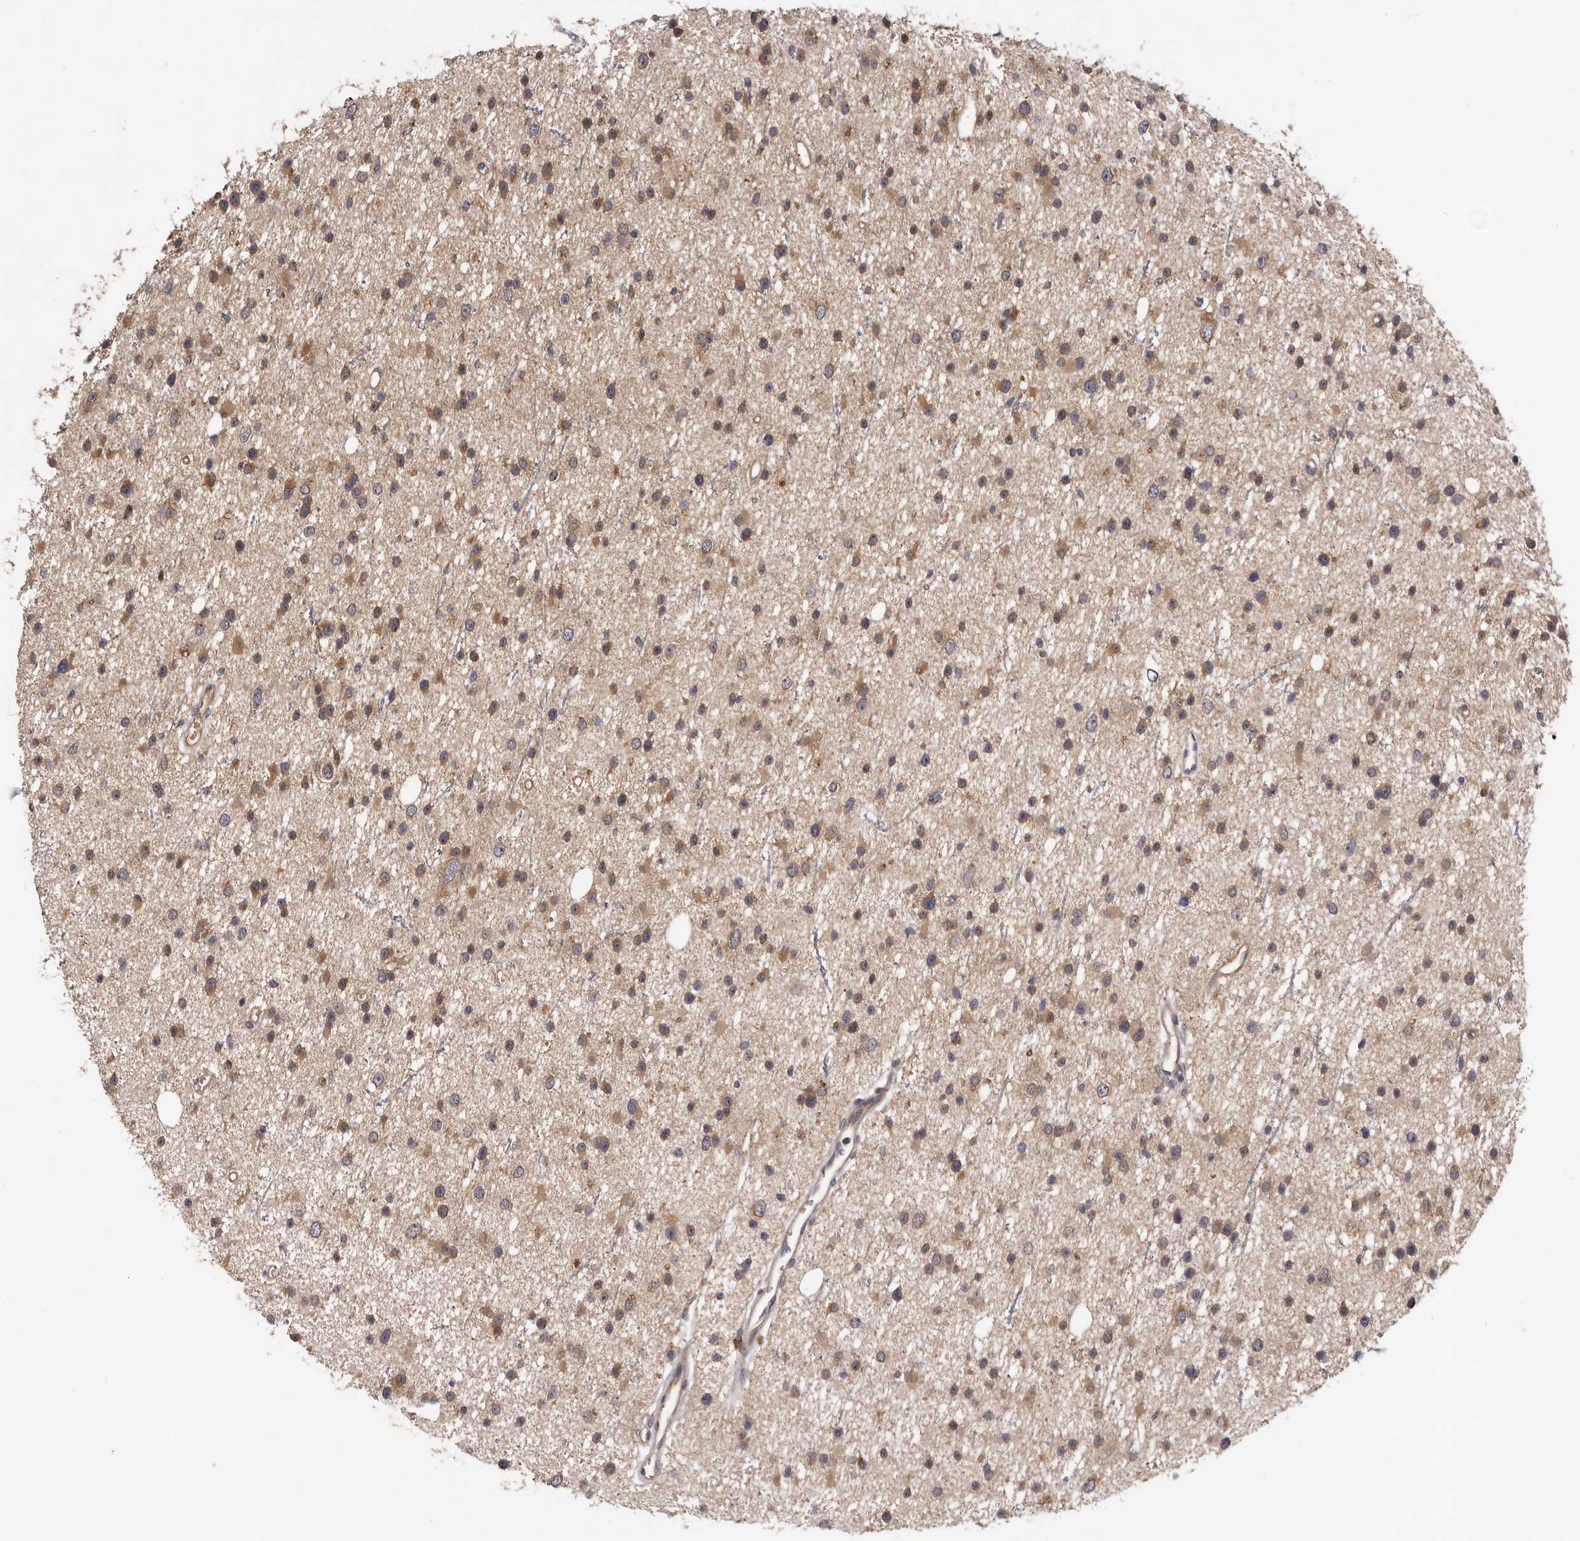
{"staining": {"intensity": "moderate", "quantity": "25%-75%", "location": "cytoplasmic/membranous"}, "tissue": "glioma", "cell_type": "Tumor cells", "image_type": "cancer", "snomed": [{"axis": "morphology", "description": "Glioma, malignant, Low grade"}, {"axis": "topography", "description": "Cerebral cortex"}], "caption": "The image demonstrates a brown stain indicating the presence of a protein in the cytoplasmic/membranous of tumor cells in malignant glioma (low-grade).", "gene": "PRKD1", "patient": {"sex": "female", "age": 39}}